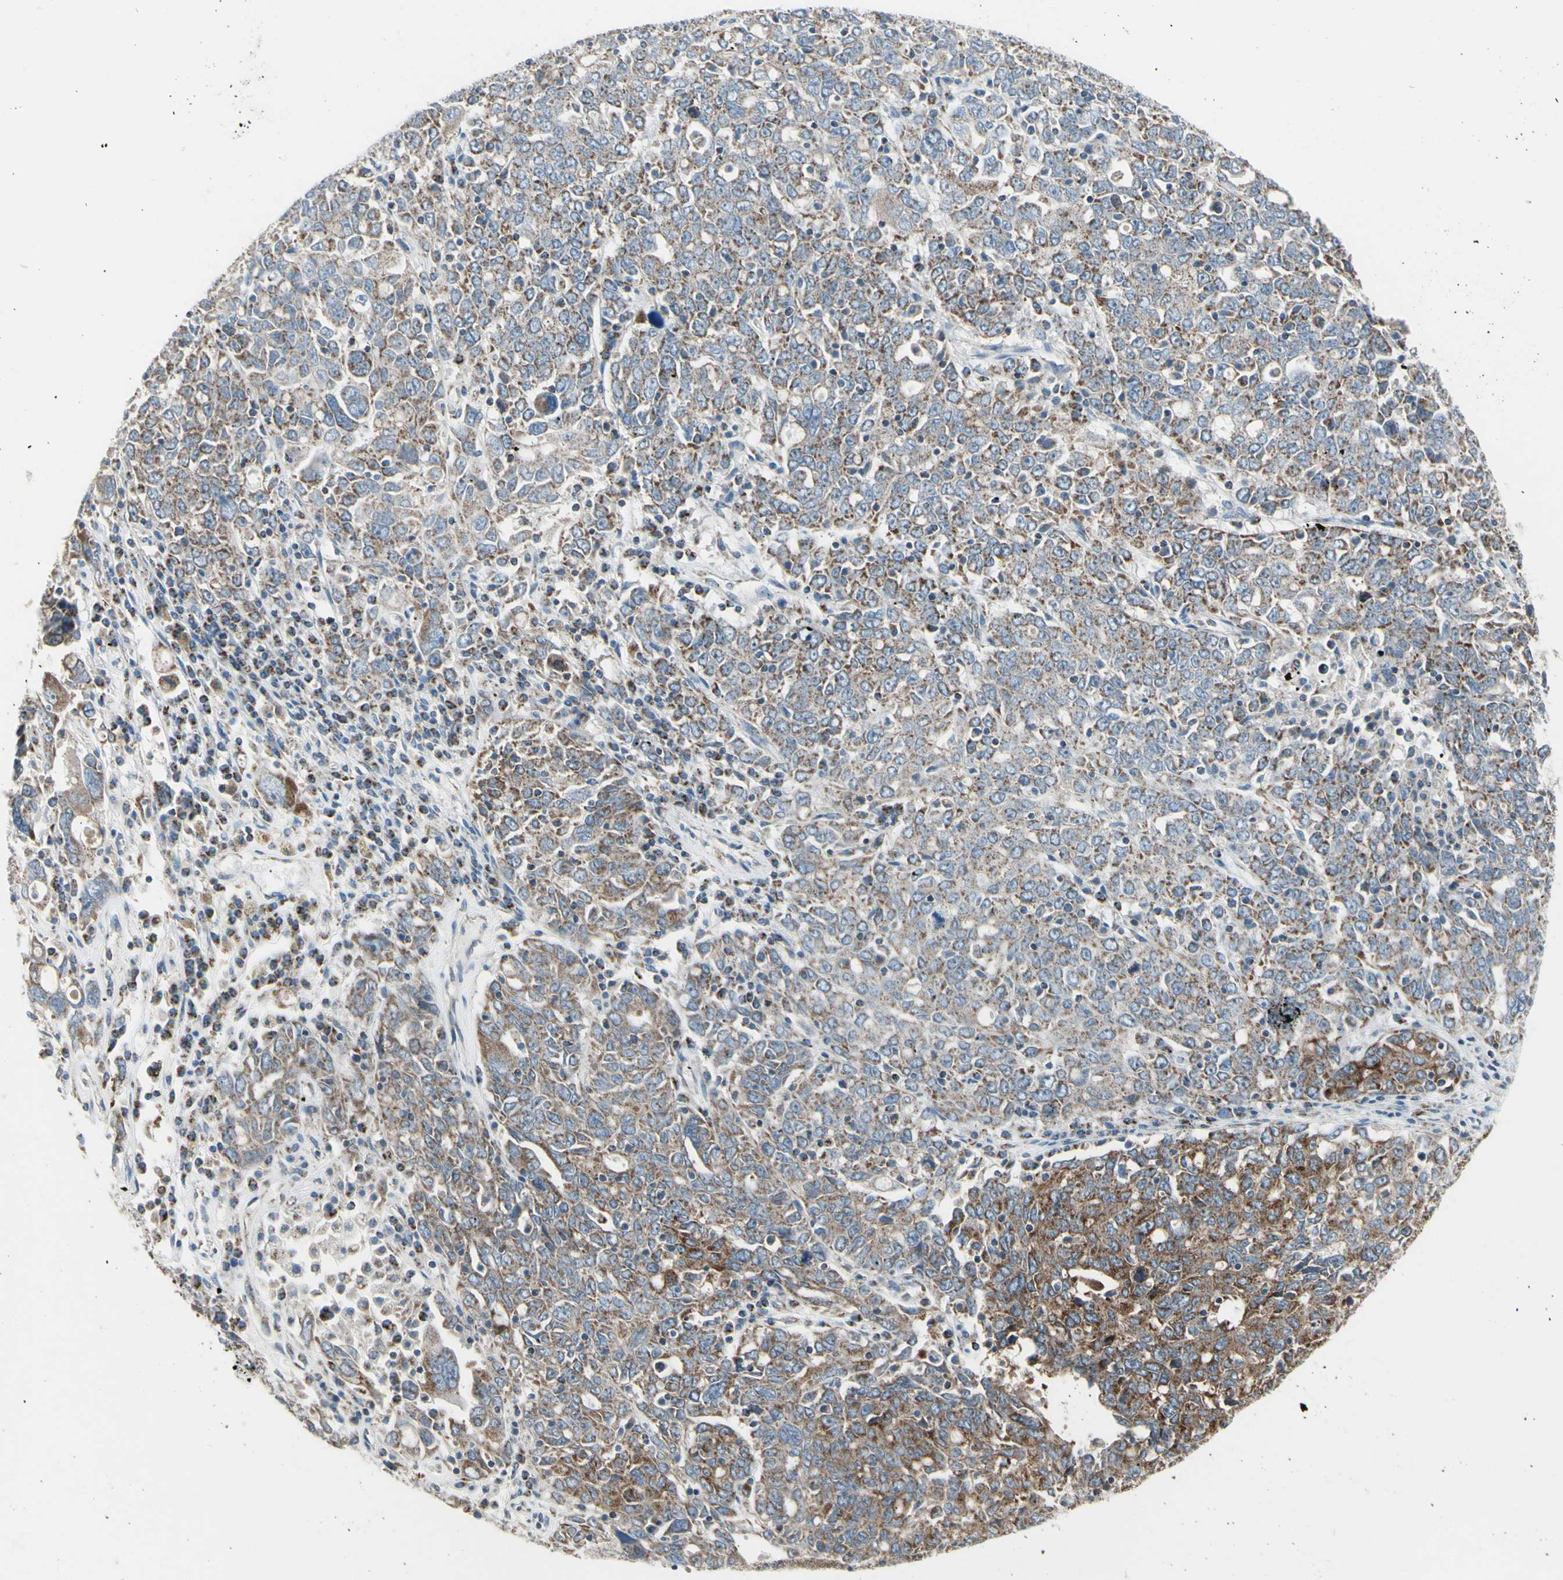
{"staining": {"intensity": "weak", "quantity": "25%-75%", "location": "cytoplasmic/membranous"}, "tissue": "ovarian cancer", "cell_type": "Tumor cells", "image_type": "cancer", "snomed": [{"axis": "morphology", "description": "Carcinoma, endometroid"}, {"axis": "topography", "description": "Ovary"}], "caption": "IHC of endometroid carcinoma (ovarian) demonstrates low levels of weak cytoplasmic/membranous positivity in approximately 25%-75% of tumor cells.", "gene": "FAM171B", "patient": {"sex": "female", "age": 62}}